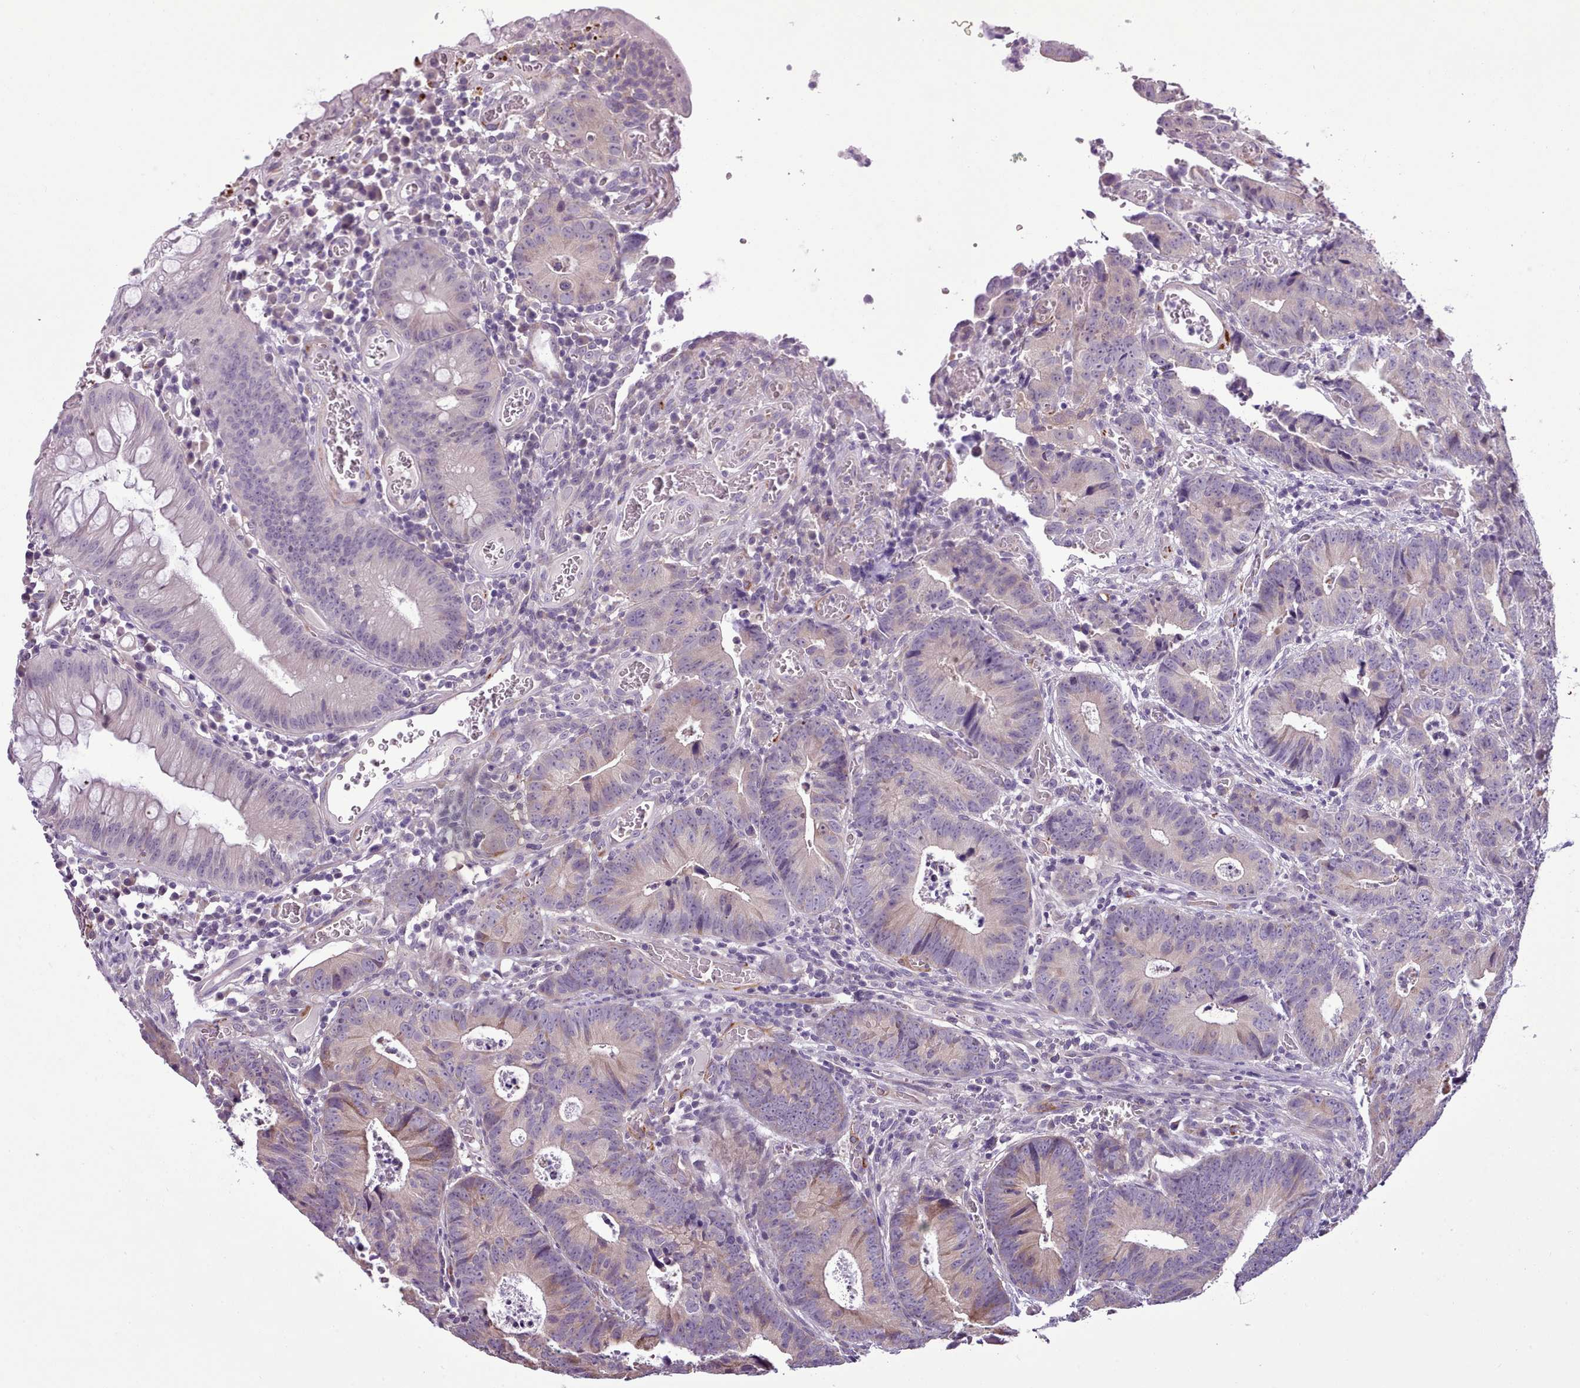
{"staining": {"intensity": "weak", "quantity": "<25%", "location": "cytoplasmic/membranous"}, "tissue": "colorectal cancer", "cell_type": "Tumor cells", "image_type": "cancer", "snomed": [{"axis": "morphology", "description": "Adenocarcinoma, NOS"}, {"axis": "topography", "description": "Colon"}], "caption": "Immunohistochemistry (IHC) image of adenocarcinoma (colorectal) stained for a protein (brown), which shows no staining in tumor cells. (Immunohistochemistry, brightfield microscopy, high magnification).", "gene": "SETX", "patient": {"sex": "female", "age": 57}}